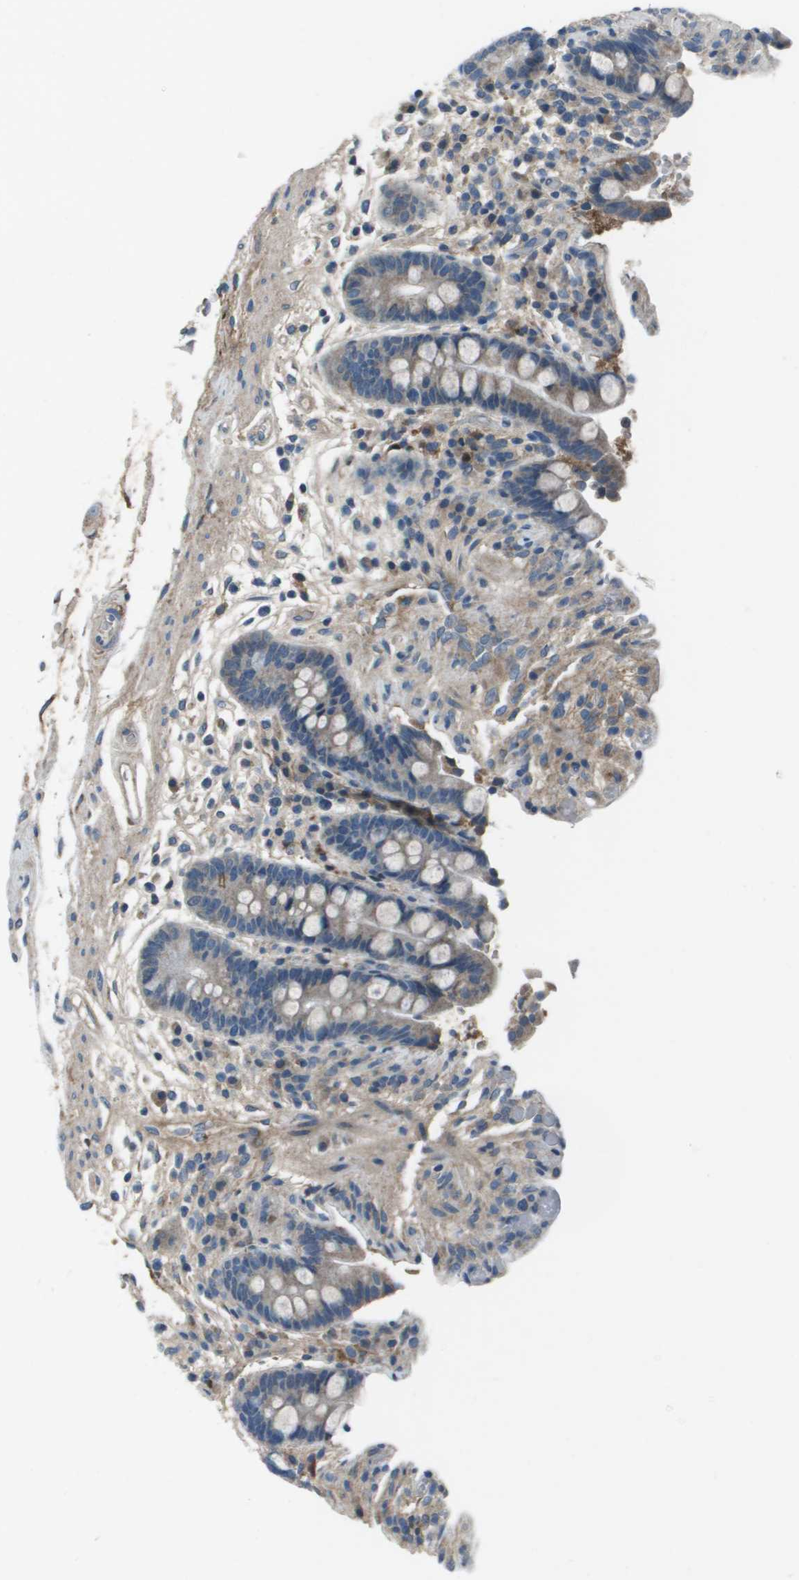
{"staining": {"intensity": "weak", "quantity": ">75%", "location": "cytoplasmic/membranous"}, "tissue": "colon", "cell_type": "Endothelial cells", "image_type": "normal", "snomed": [{"axis": "morphology", "description": "Normal tissue, NOS"}, {"axis": "topography", "description": "Colon"}], "caption": "Immunohistochemical staining of unremarkable human colon demonstrates low levels of weak cytoplasmic/membranous positivity in approximately >75% of endothelial cells.", "gene": "PCOLCE", "patient": {"sex": "male", "age": 73}}